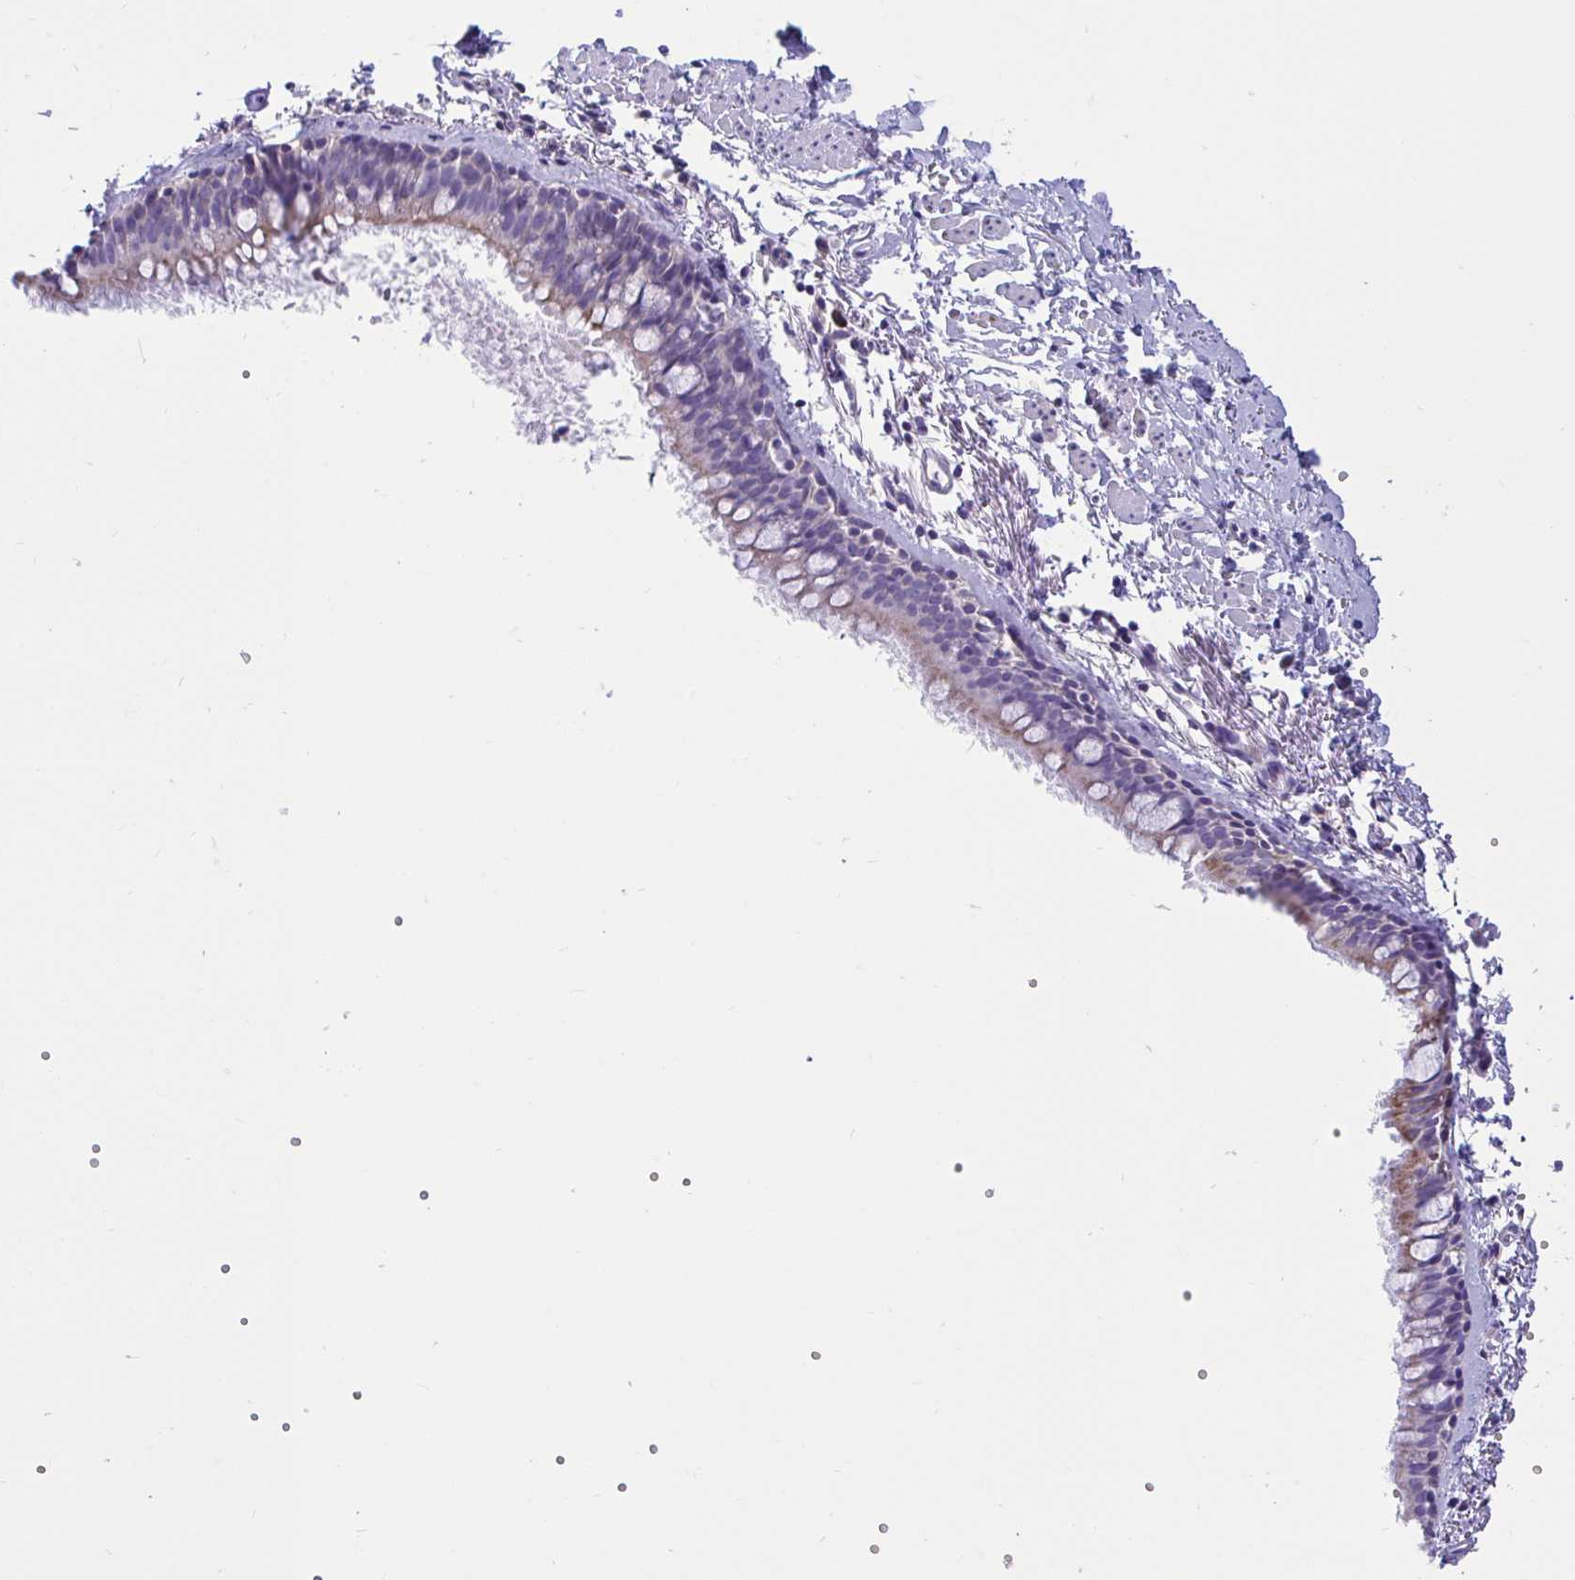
{"staining": {"intensity": "weak", "quantity": "25%-75%", "location": "cytoplasmic/membranous"}, "tissue": "bronchus", "cell_type": "Respiratory epithelial cells", "image_type": "normal", "snomed": [{"axis": "morphology", "description": "Normal tissue, NOS"}, {"axis": "topography", "description": "Bronchus"}], "caption": "This micrograph shows immunohistochemistry staining of normal human bronchus, with low weak cytoplasmic/membranous positivity in about 25%-75% of respiratory epithelial cells.", "gene": "OR13A1", "patient": {"sex": "male", "age": 67}}